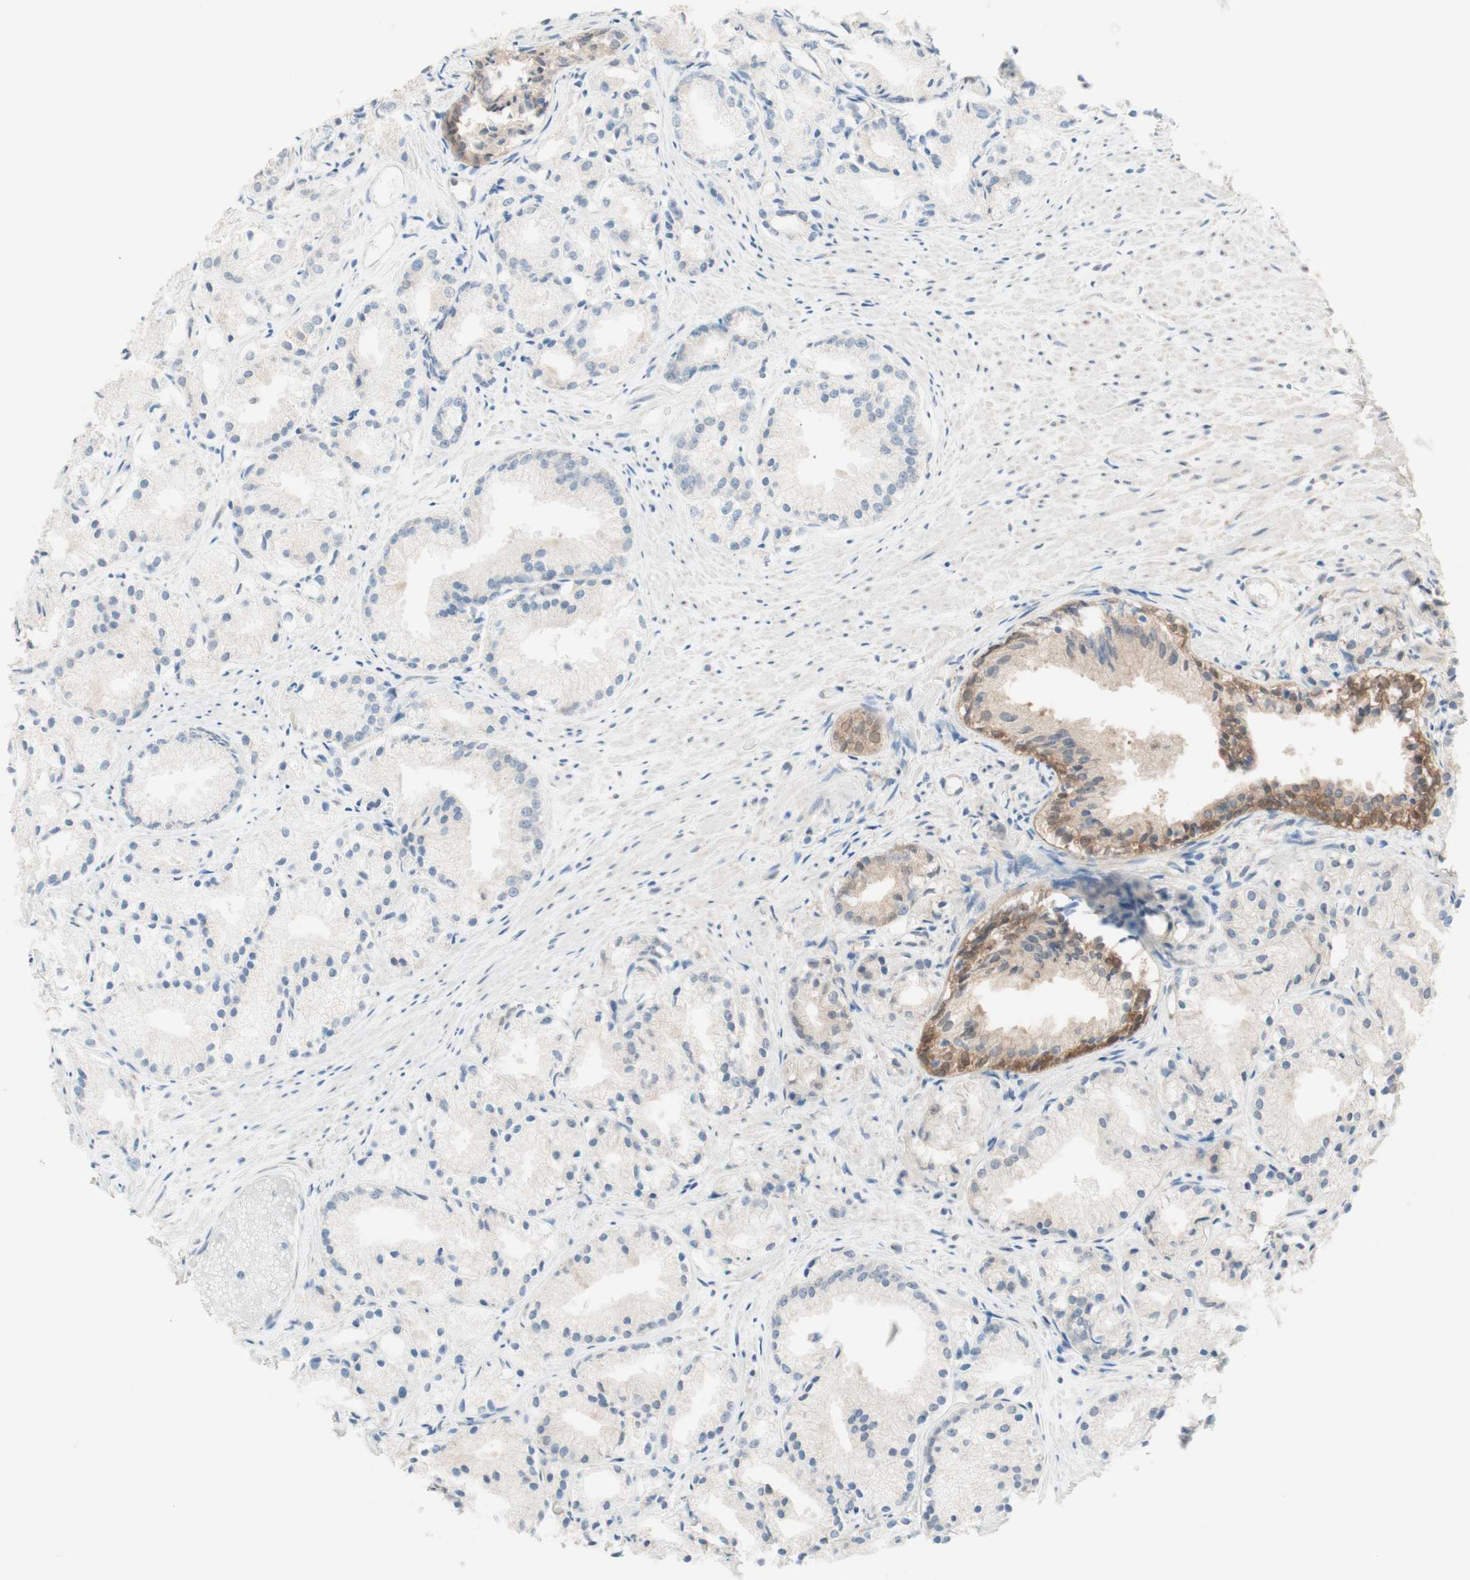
{"staining": {"intensity": "weak", "quantity": "25%-75%", "location": "cytoplasmic/membranous"}, "tissue": "prostate cancer", "cell_type": "Tumor cells", "image_type": "cancer", "snomed": [{"axis": "morphology", "description": "Adenocarcinoma, Low grade"}, {"axis": "topography", "description": "Prostate"}], "caption": "DAB immunohistochemical staining of human adenocarcinoma (low-grade) (prostate) displays weak cytoplasmic/membranous protein positivity in about 25%-75% of tumor cells.", "gene": "COMT", "patient": {"sex": "male", "age": 72}}